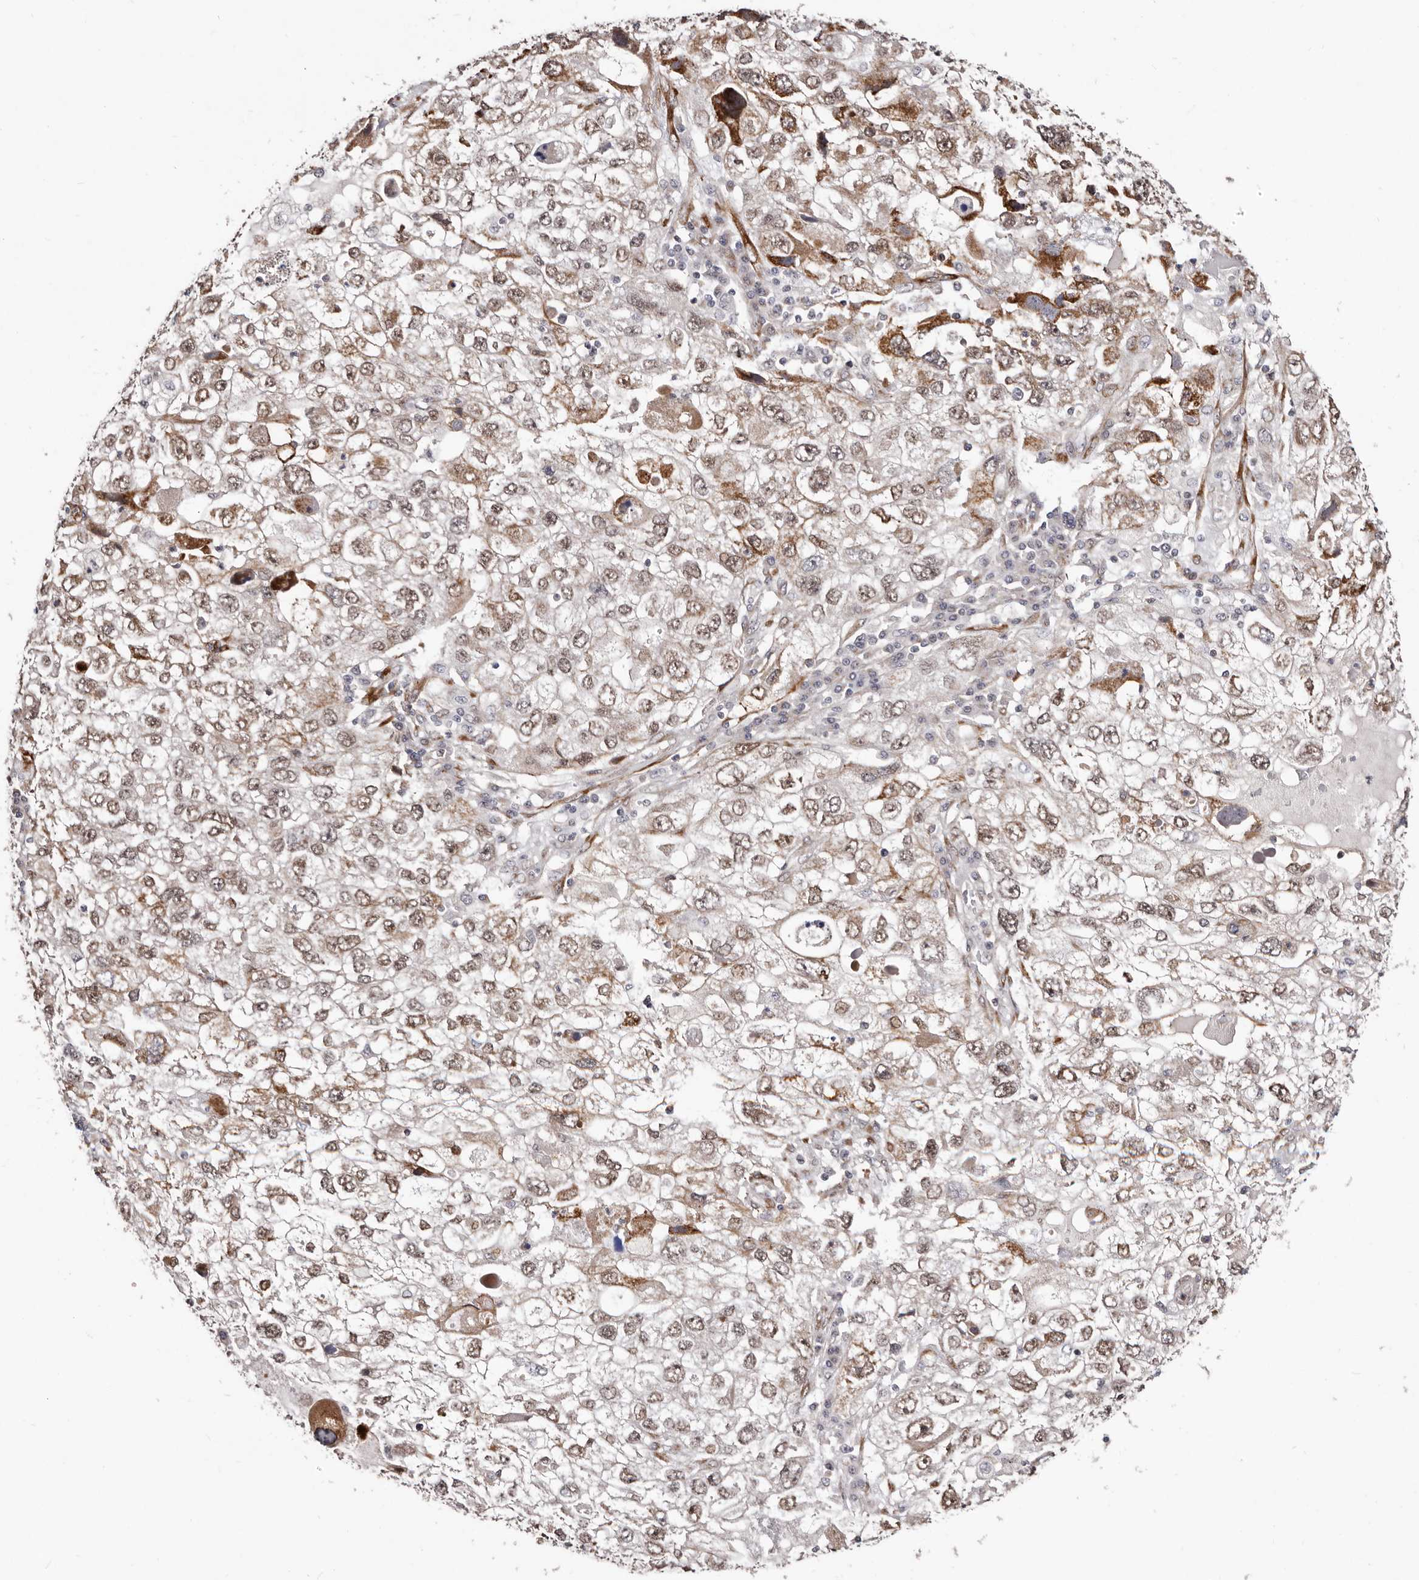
{"staining": {"intensity": "weak", "quantity": ">75%", "location": "cytoplasmic/membranous,nuclear"}, "tissue": "endometrial cancer", "cell_type": "Tumor cells", "image_type": "cancer", "snomed": [{"axis": "morphology", "description": "Adenocarcinoma, NOS"}, {"axis": "topography", "description": "Endometrium"}], "caption": "Immunohistochemistry (IHC) image of human endometrial adenocarcinoma stained for a protein (brown), which exhibits low levels of weak cytoplasmic/membranous and nuclear staining in approximately >75% of tumor cells.", "gene": "SRCAP", "patient": {"sex": "female", "age": 49}}